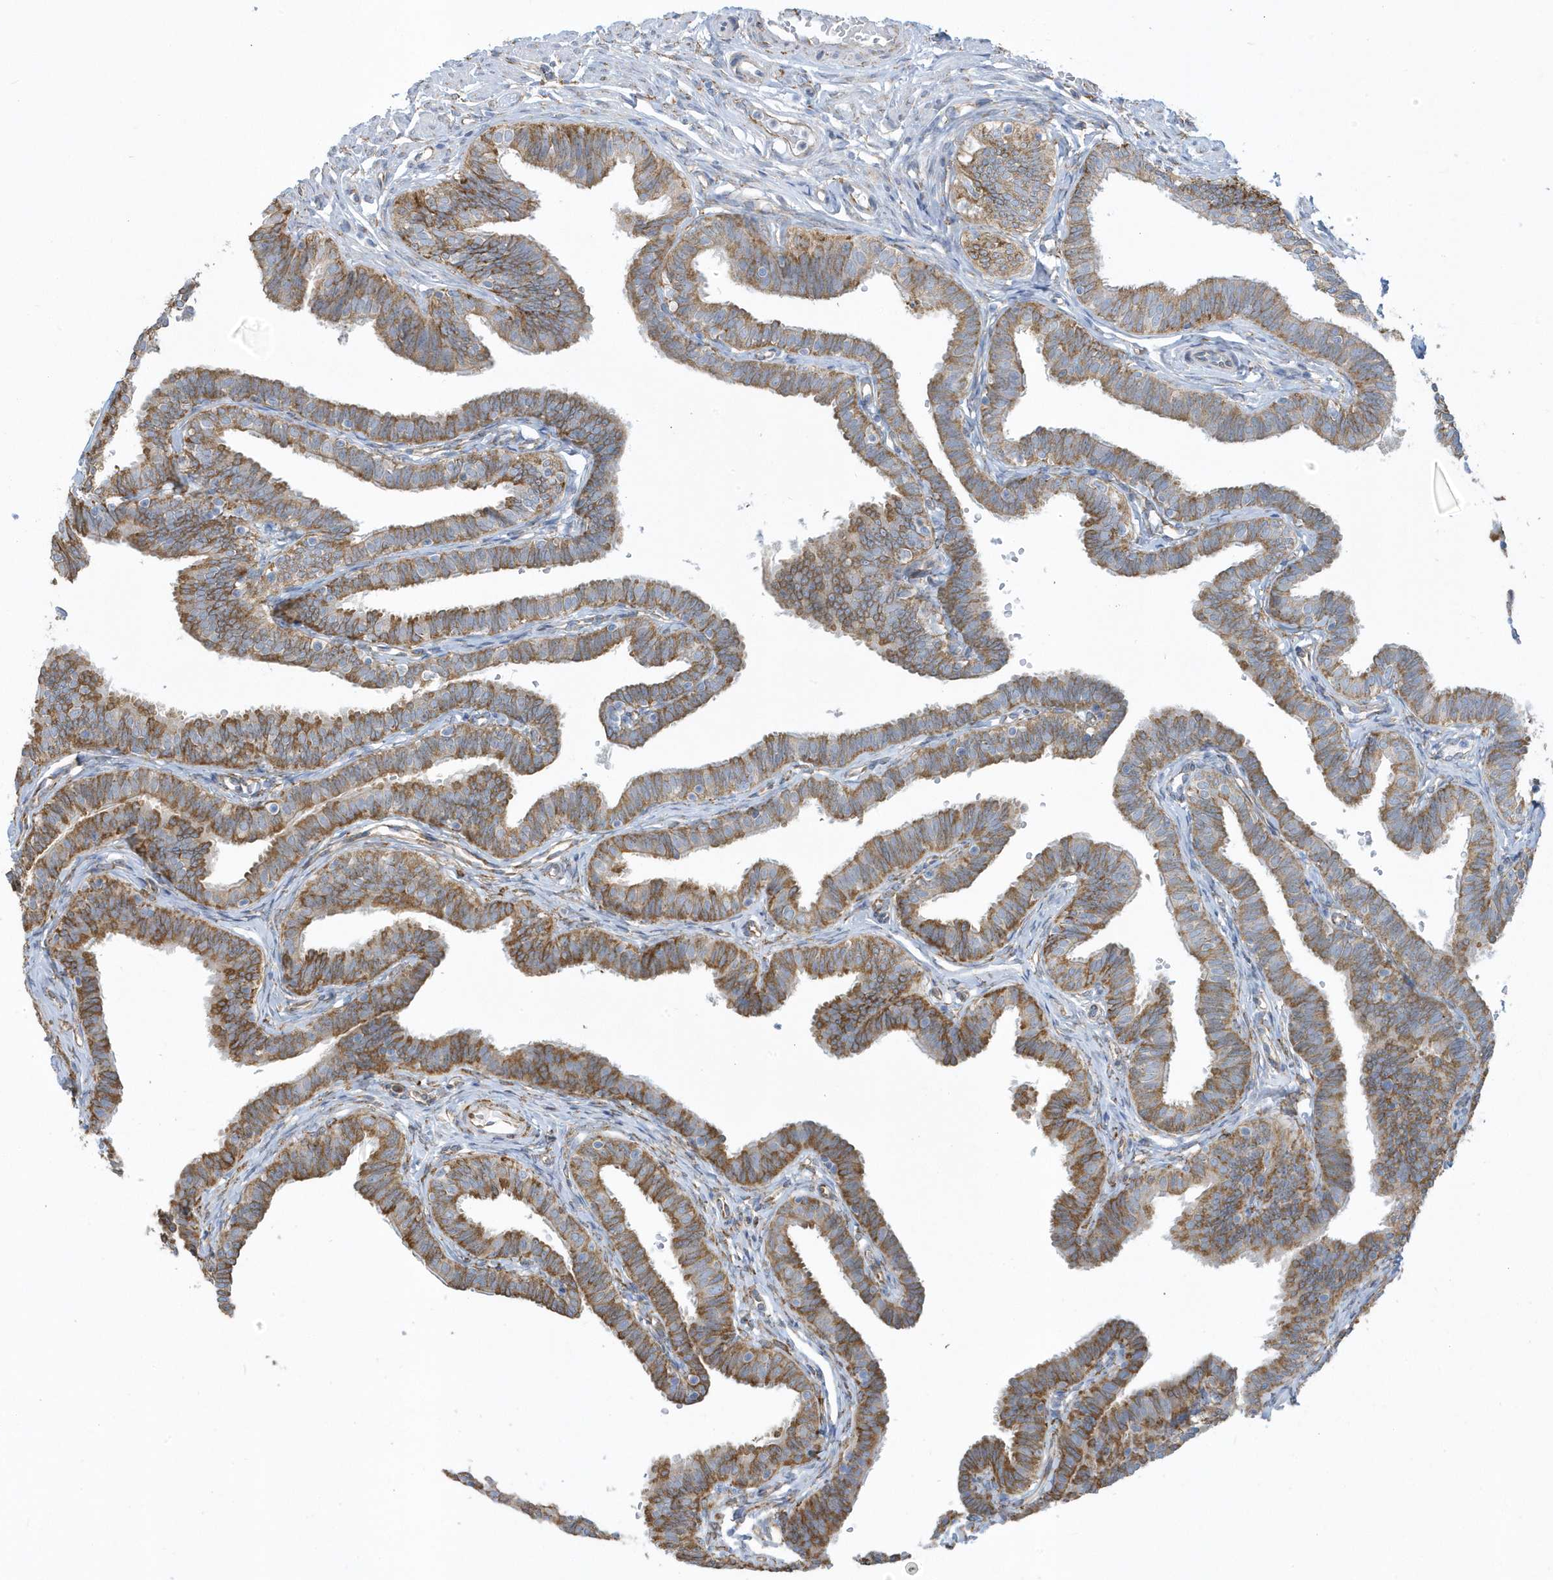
{"staining": {"intensity": "moderate", "quantity": ">75%", "location": "cytoplasmic/membranous"}, "tissue": "fallopian tube", "cell_type": "Glandular cells", "image_type": "normal", "snomed": [{"axis": "morphology", "description": "Normal tissue, NOS"}, {"axis": "topography", "description": "Fallopian tube"}, {"axis": "topography", "description": "Ovary"}], "caption": "DAB immunohistochemical staining of normal fallopian tube exhibits moderate cytoplasmic/membranous protein positivity in about >75% of glandular cells. (brown staining indicates protein expression, while blue staining denotes nuclei).", "gene": "DCAF1", "patient": {"sex": "female", "age": 23}}